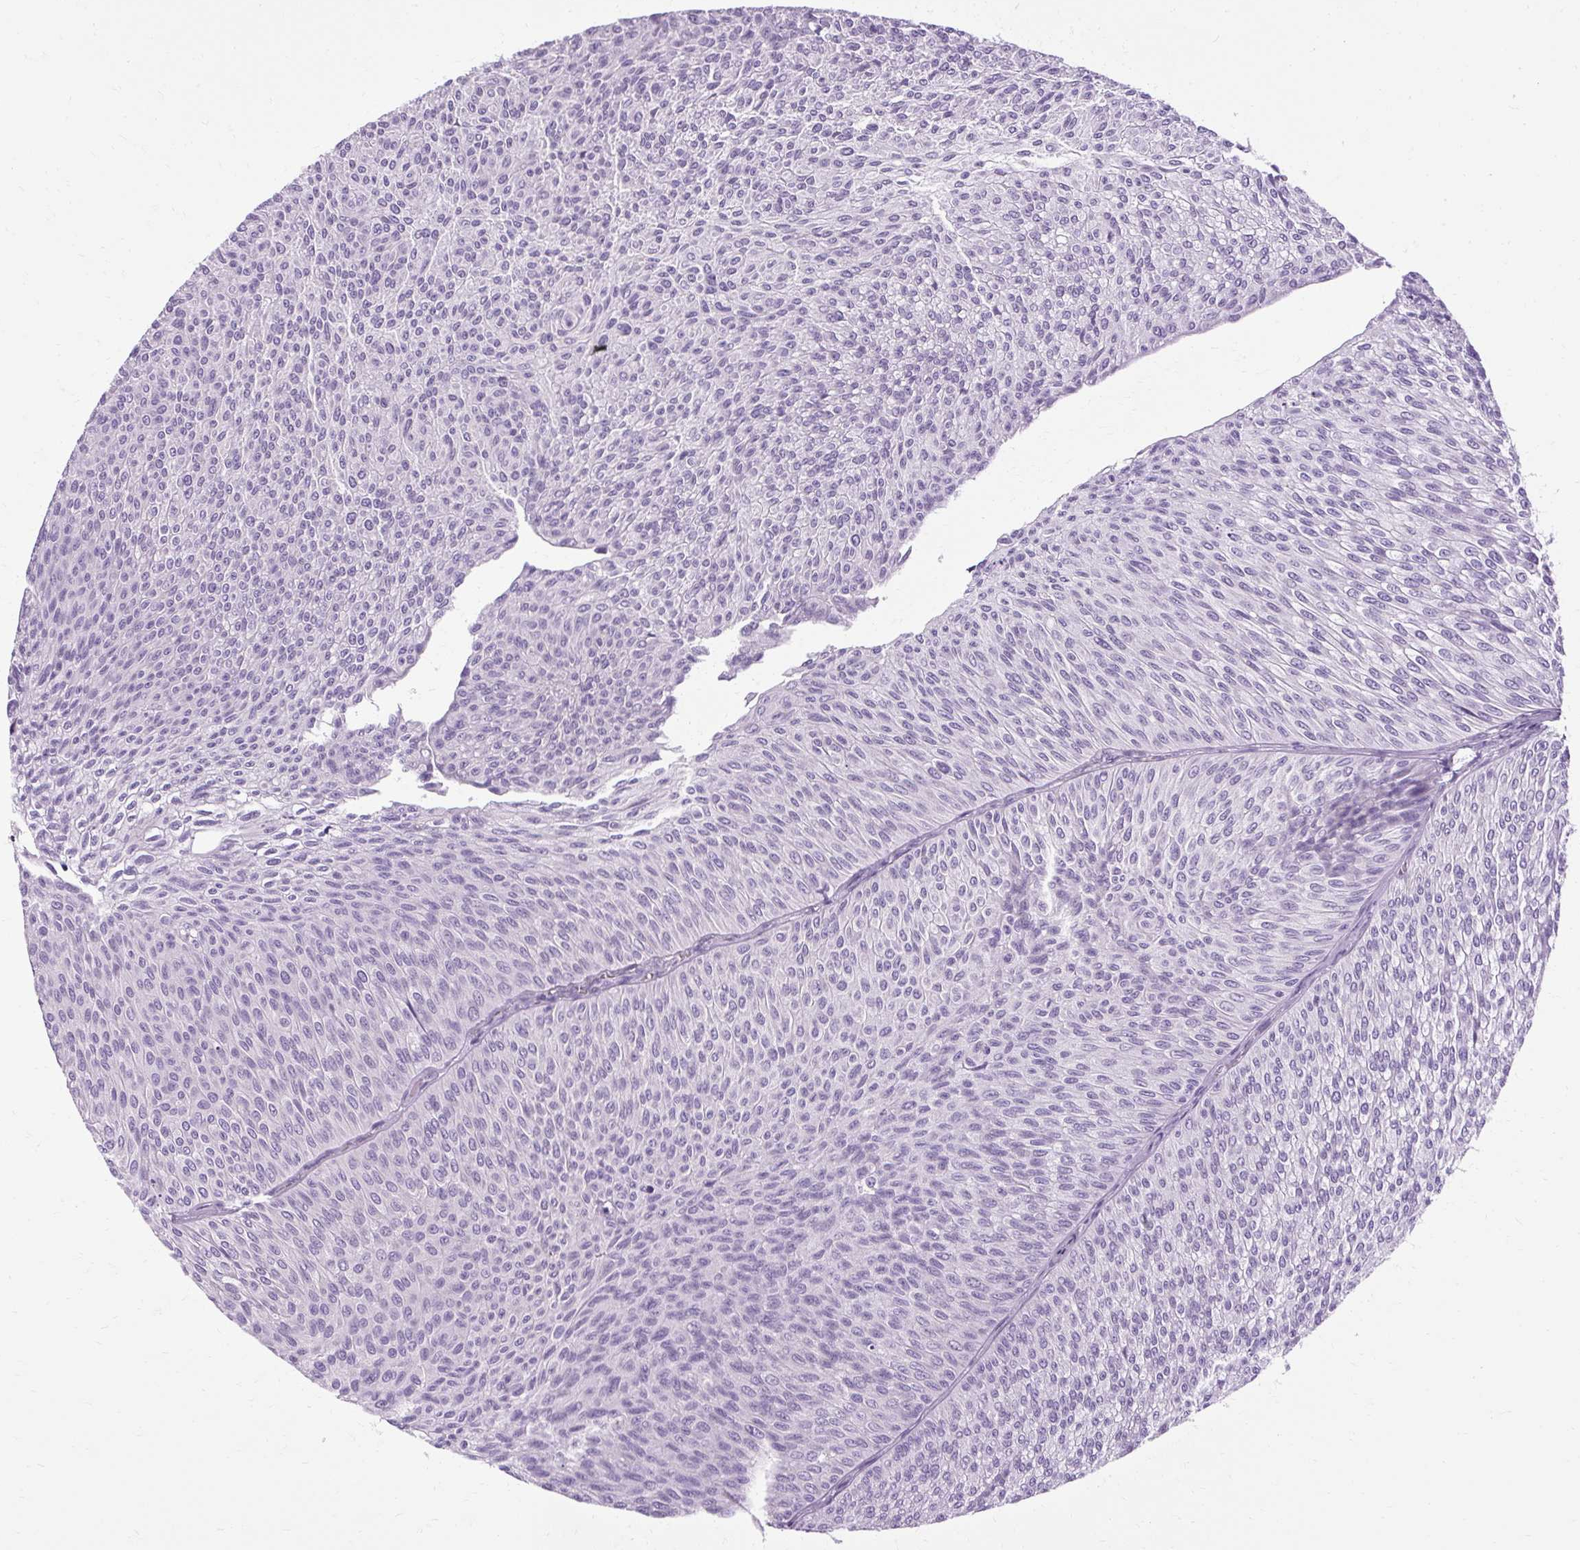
{"staining": {"intensity": "negative", "quantity": "none", "location": "none"}, "tissue": "urothelial cancer", "cell_type": "Tumor cells", "image_type": "cancer", "snomed": [{"axis": "morphology", "description": "Urothelial carcinoma, Low grade"}, {"axis": "topography", "description": "Urinary bladder"}], "caption": "Human low-grade urothelial carcinoma stained for a protein using IHC exhibits no positivity in tumor cells.", "gene": "B3GNT4", "patient": {"sex": "male", "age": 91}}